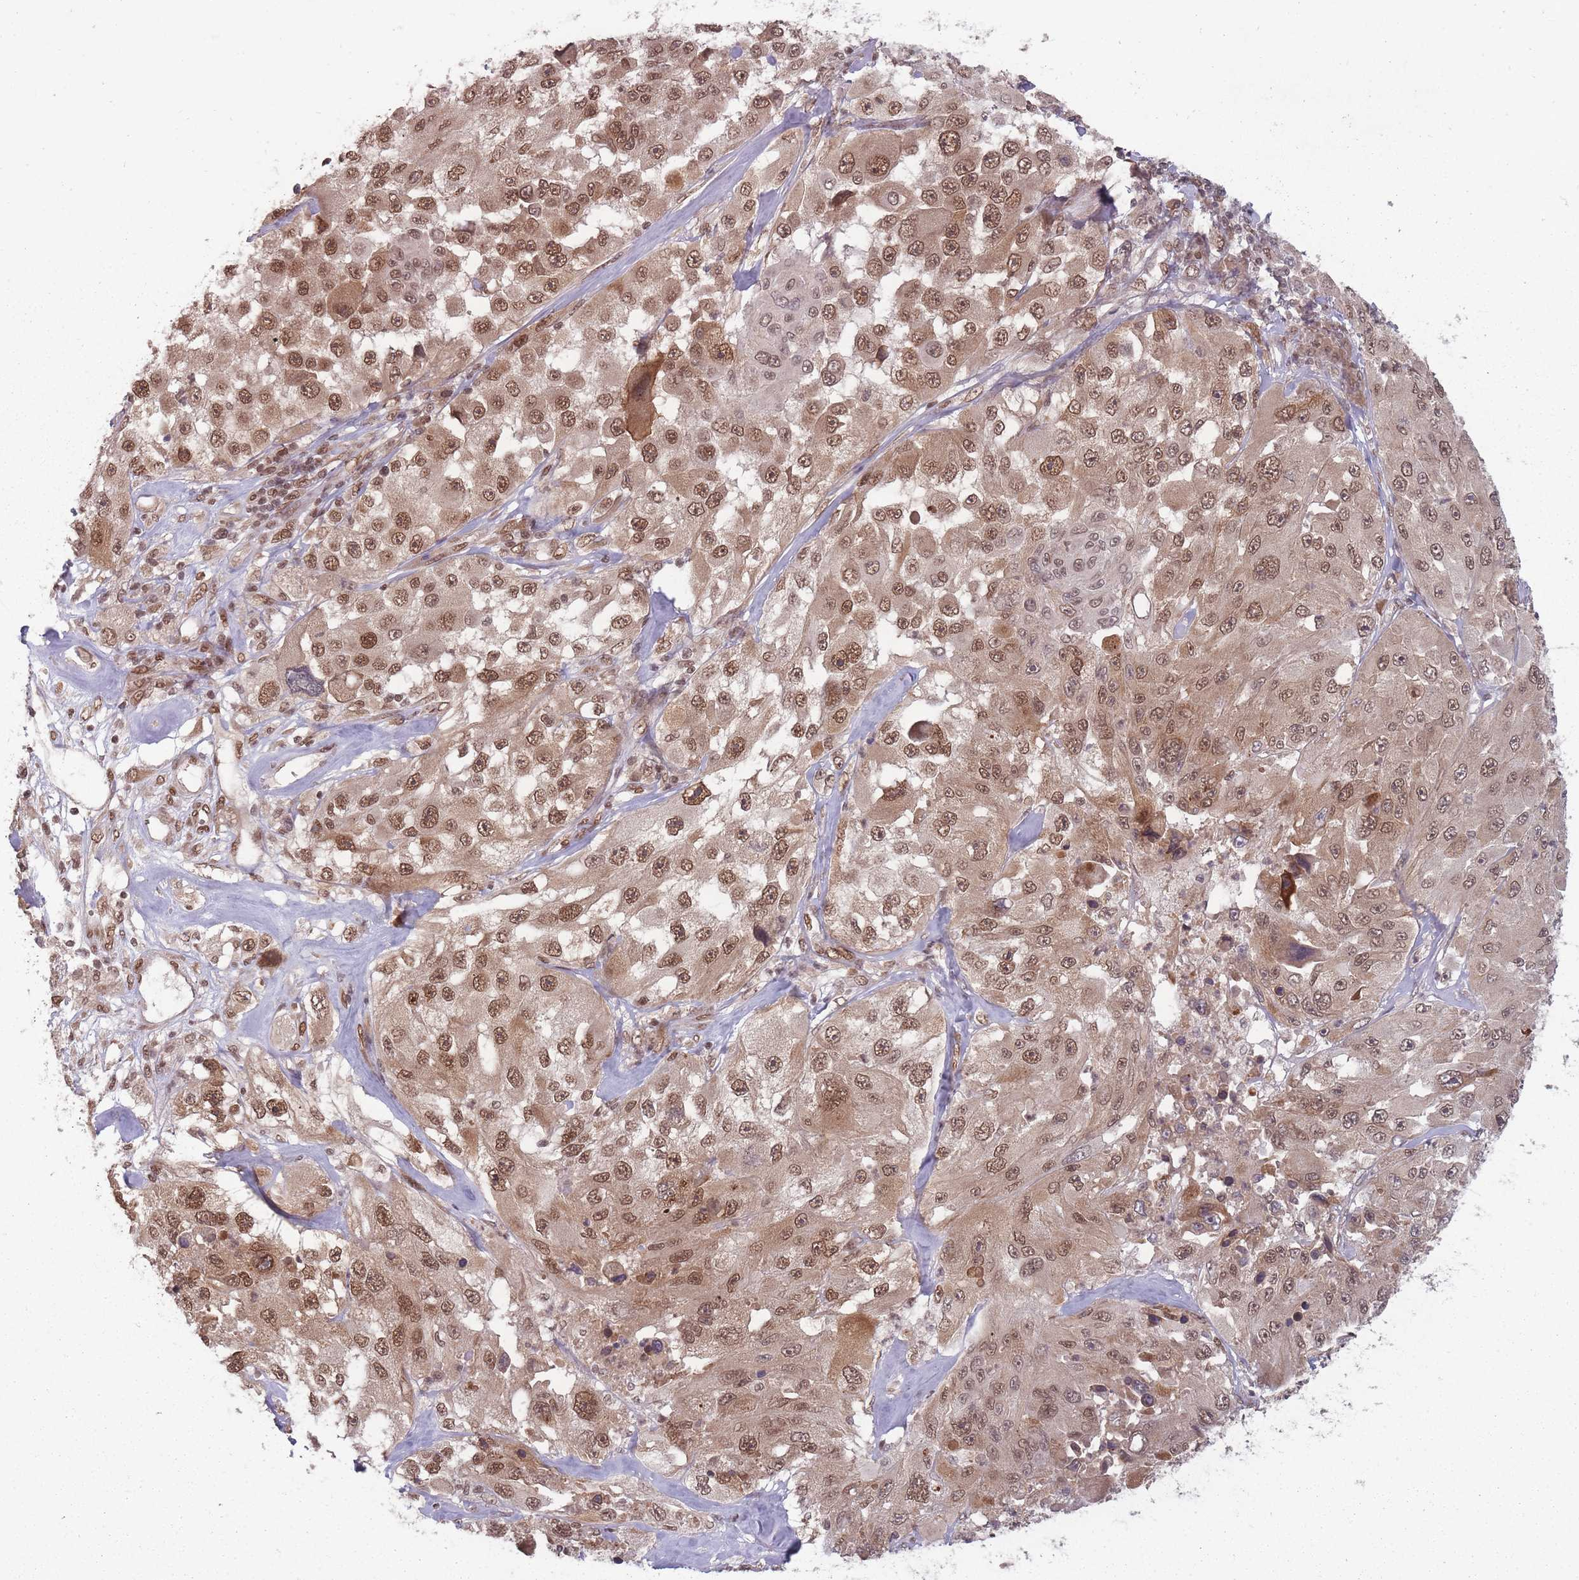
{"staining": {"intensity": "moderate", "quantity": ">75%", "location": "cytoplasmic/membranous,nuclear"}, "tissue": "melanoma", "cell_type": "Tumor cells", "image_type": "cancer", "snomed": [{"axis": "morphology", "description": "Malignant melanoma, Metastatic site"}, {"axis": "topography", "description": "Lymph node"}], "caption": "Immunohistochemistry (IHC) staining of melanoma, which exhibits medium levels of moderate cytoplasmic/membranous and nuclear positivity in approximately >75% of tumor cells indicating moderate cytoplasmic/membranous and nuclear protein staining. The staining was performed using DAB (brown) for protein detection and nuclei were counterstained in hematoxylin (blue).", "gene": "TMED3", "patient": {"sex": "male", "age": 62}}